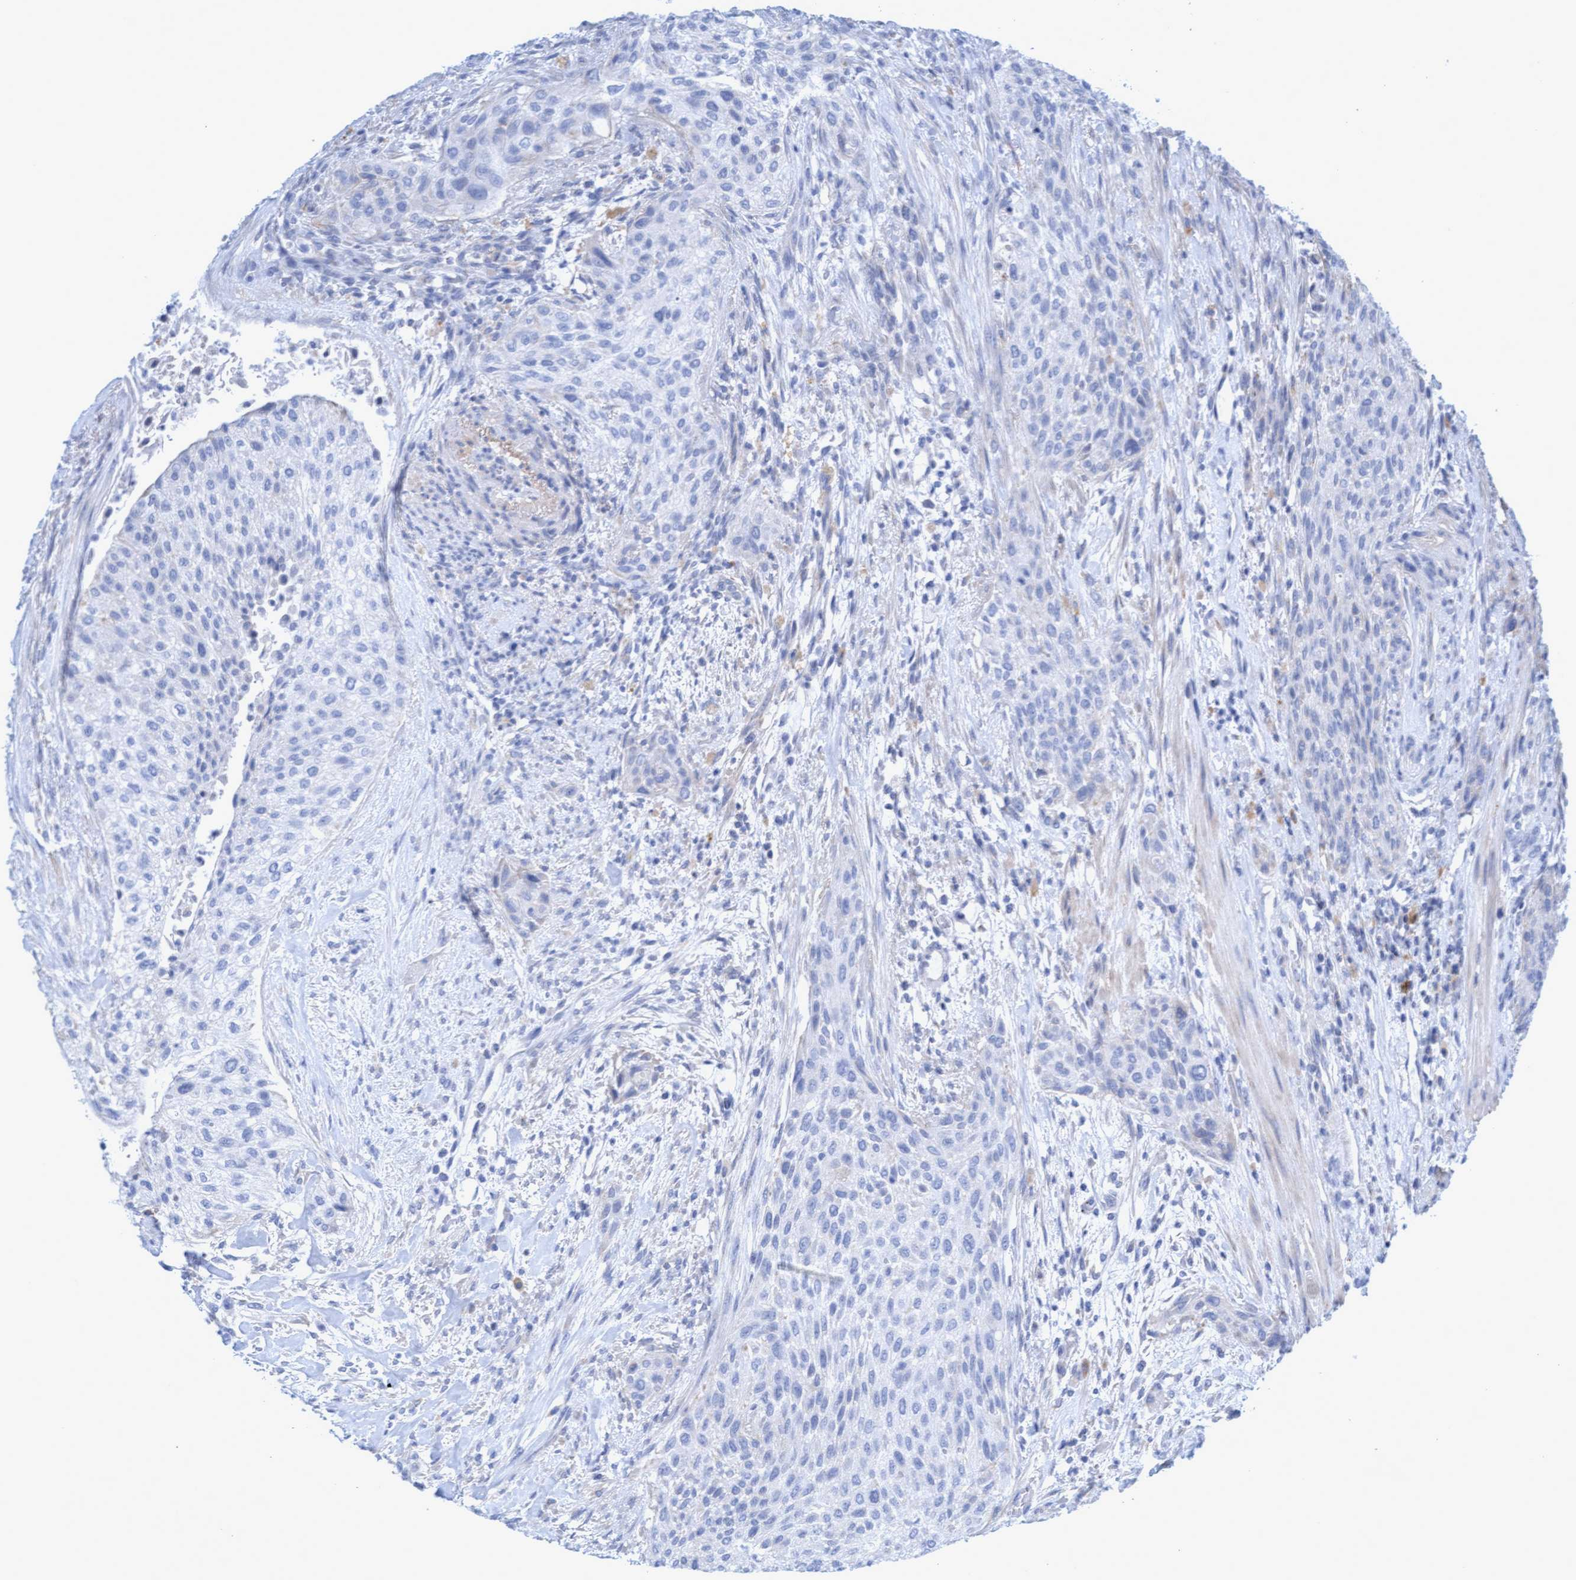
{"staining": {"intensity": "negative", "quantity": "none", "location": "none"}, "tissue": "urothelial cancer", "cell_type": "Tumor cells", "image_type": "cancer", "snomed": [{"axis": "morphology", "description": "Urothelial carcinoma, Low grade"}, {"axis": "morphology", "description": "Urothelial carcinoma, High grade"}, {"axis": "topography", "description": "Urinary bladder"}], "caption": "This is an immunohistochemistry (IHC) histopathology image of human urothelial carcinoma (low-grade). There is no expression in tumor cells.", "gene": "SGSH", "patient": {"sex": "male", "age": 35}}